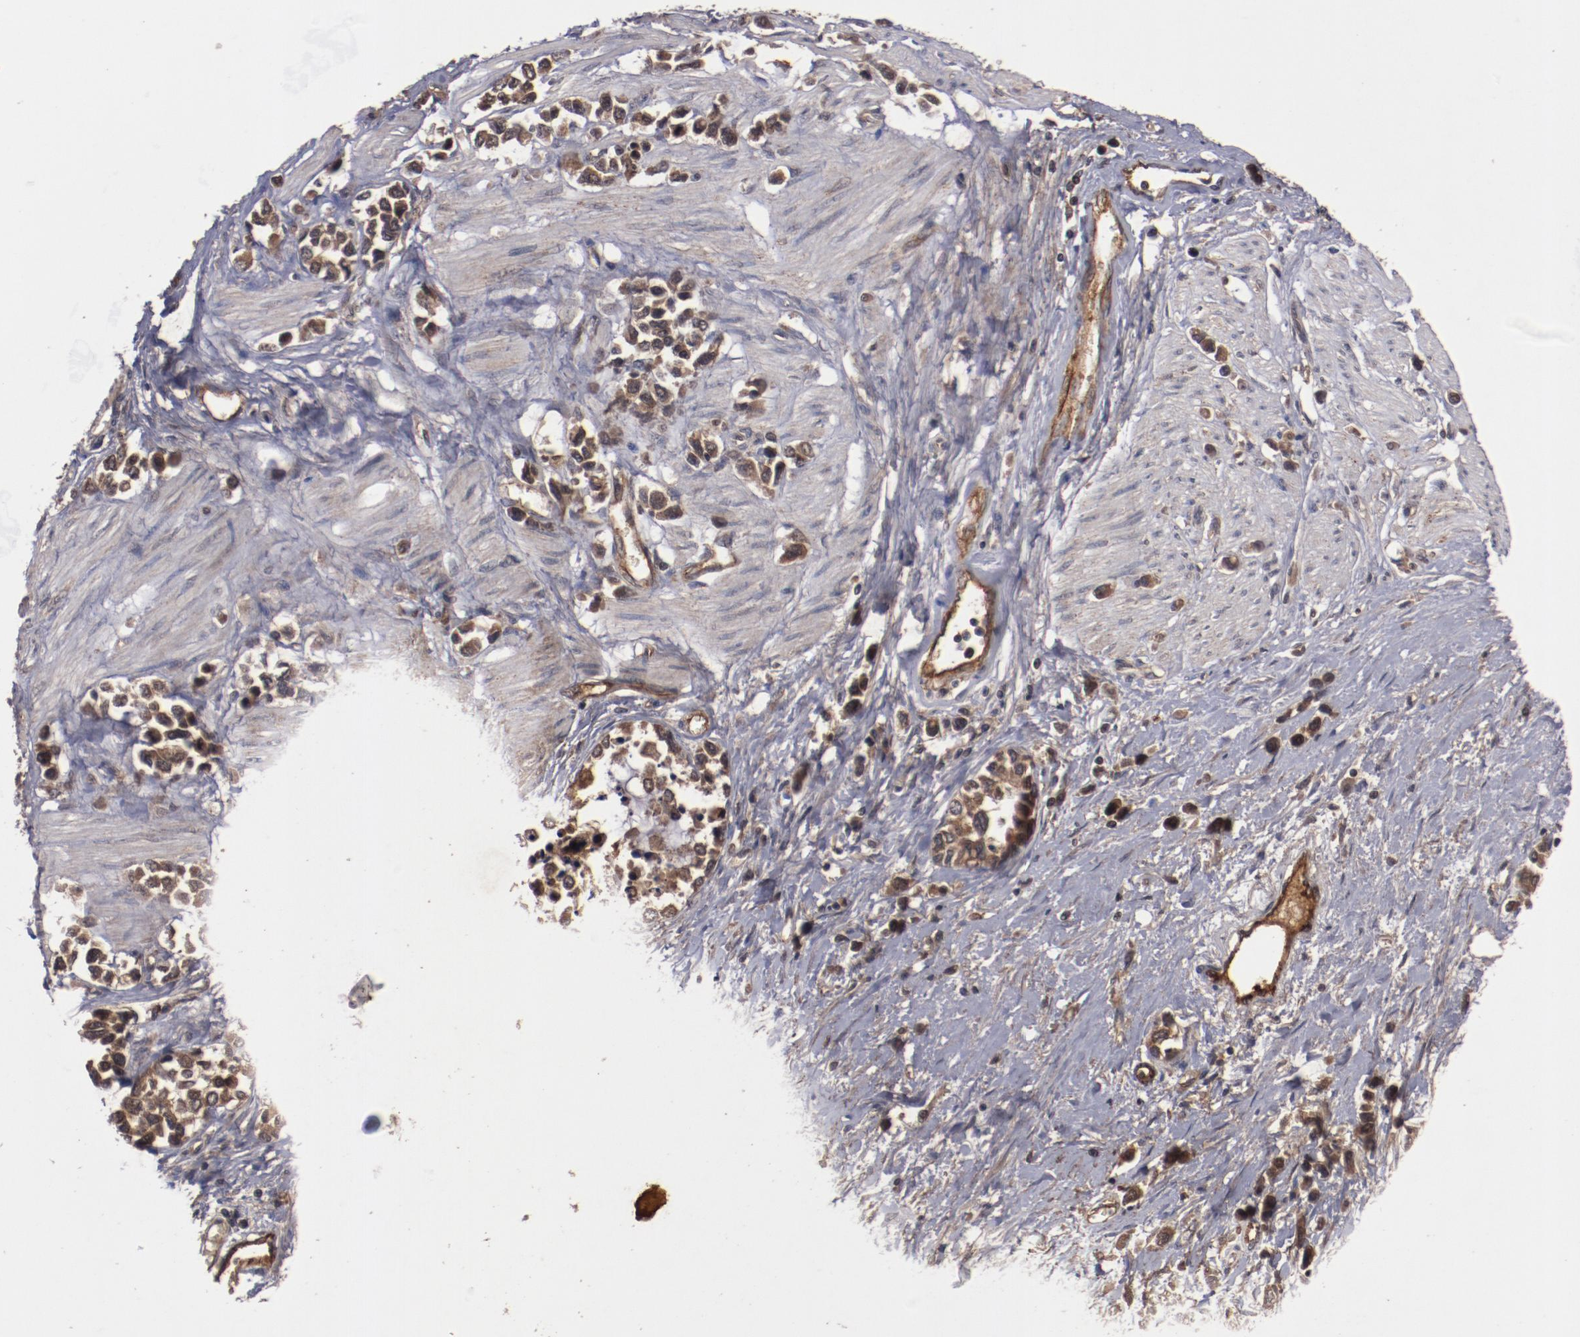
{"staining": {"intensity": "moderate", "quantity": ">75%", "location": "cytoplasmic/membranous"}, "tissue": "stomach cancer", "cell_type": "Tumor cells", "image_type": "cancer", "snomed": [{"axis": "morphology", "description": "Adenocarcinoma, NOS"}, {"axis": "topography", "description": "Stomach, upper"}], "caption": "Protein staining of stomach adenocarcinoma tissue shows moderate cytoplasmic/membranous staining in about >75% of tumor cells.", "gene": "TENM1", "patient": {"sex": "male", "age": 76}}